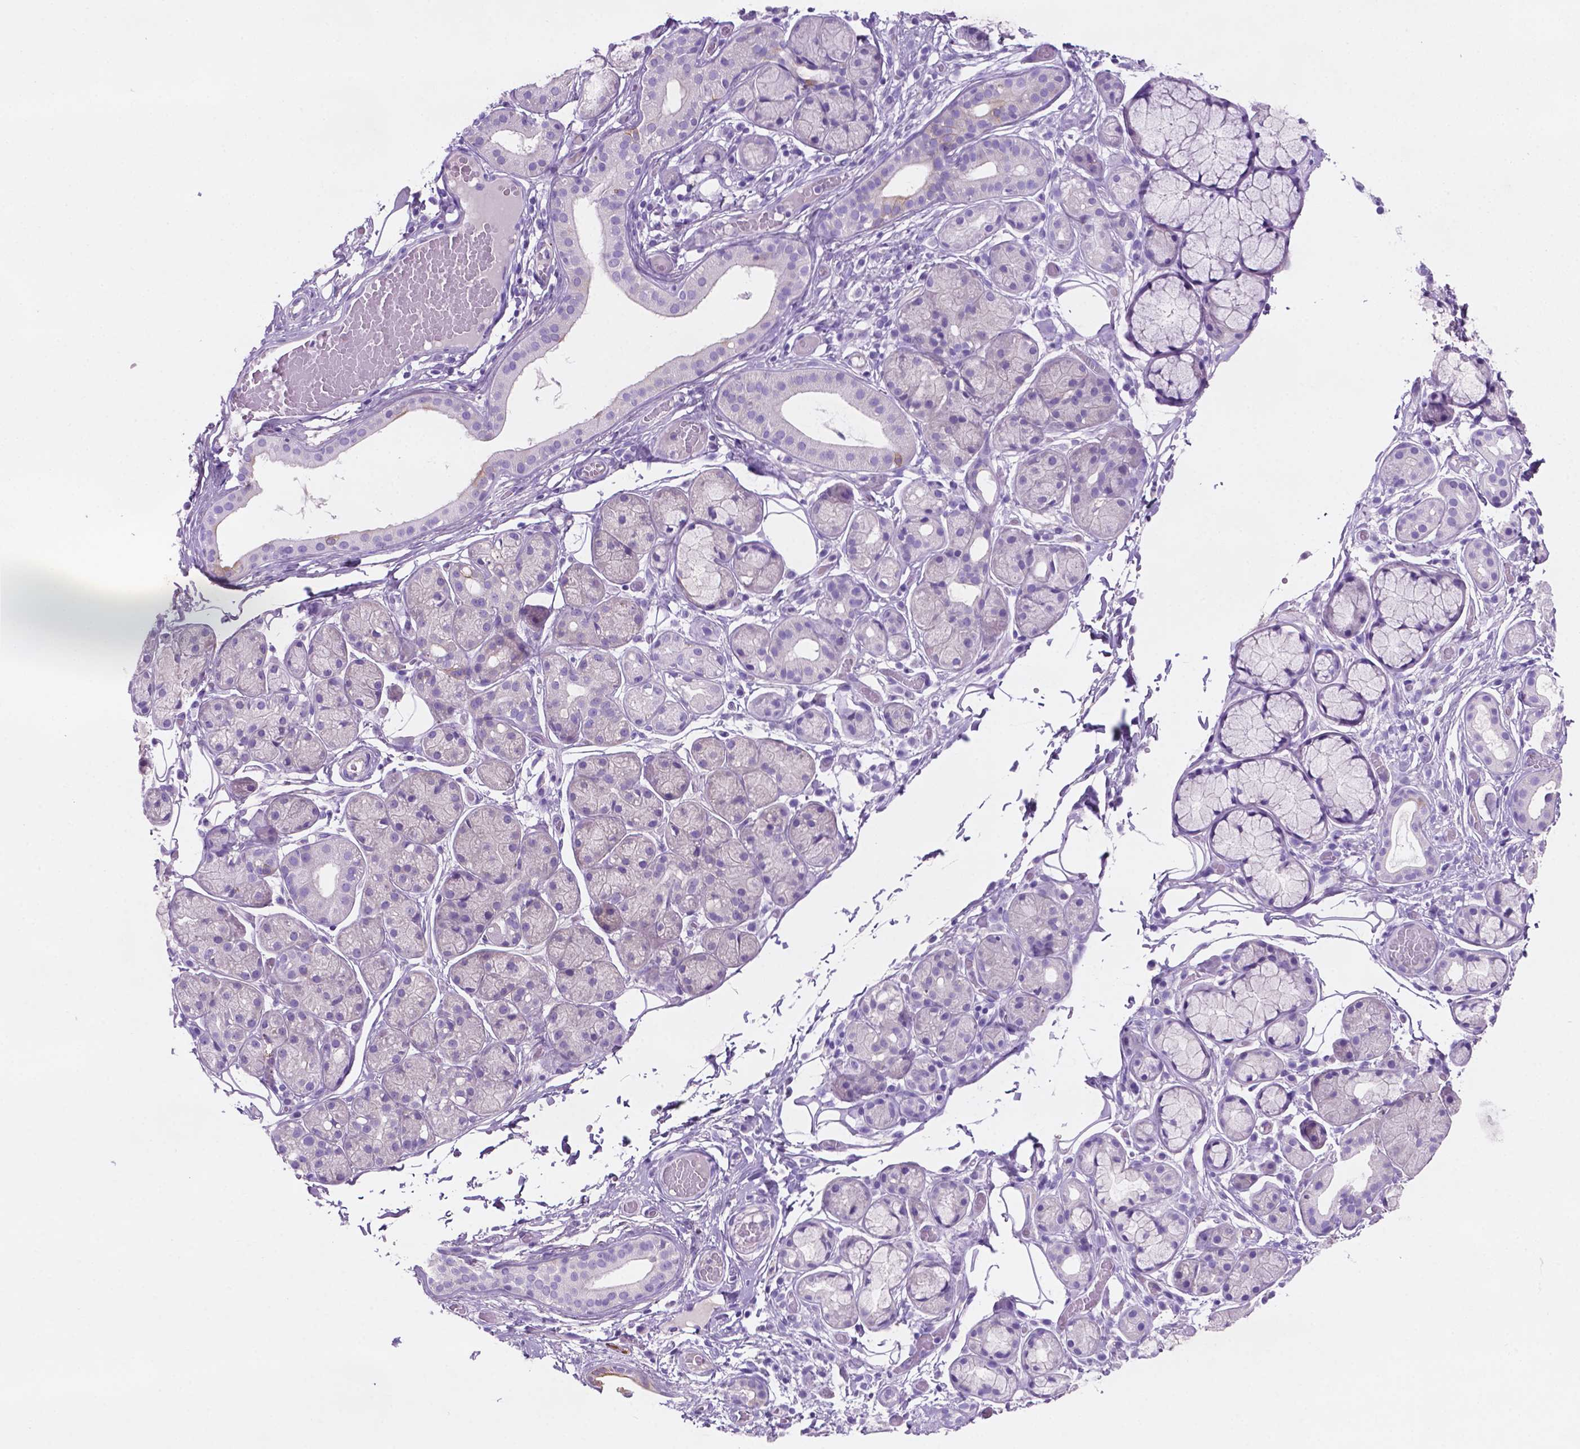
{"staining": {"intensity": "negative", "quantity": "none", "location": "none"}, "tissue": "salivary gland", "cell_type": "Glandular cells", "image_type": "normal", "snomed": [{"axis": "morphology", "description": "Normal tissue, NOS"}, {"axis": "topography", "description": "Salivary gland"}, {"axis": "topography", "description": "Peripheral nerve tissue"}], "caption": "The immunohistochemistry image has no significant staining in glandular cells of salivary gland. Brightfield microscopy of immunohistochemistry stained with DAB (3,3'-diaminobenzidine) (brown) and hematoxylin (blue), captured at high magnification.", "gene": "POU4F1", "patient": {"sex": "male", "age": 71}}